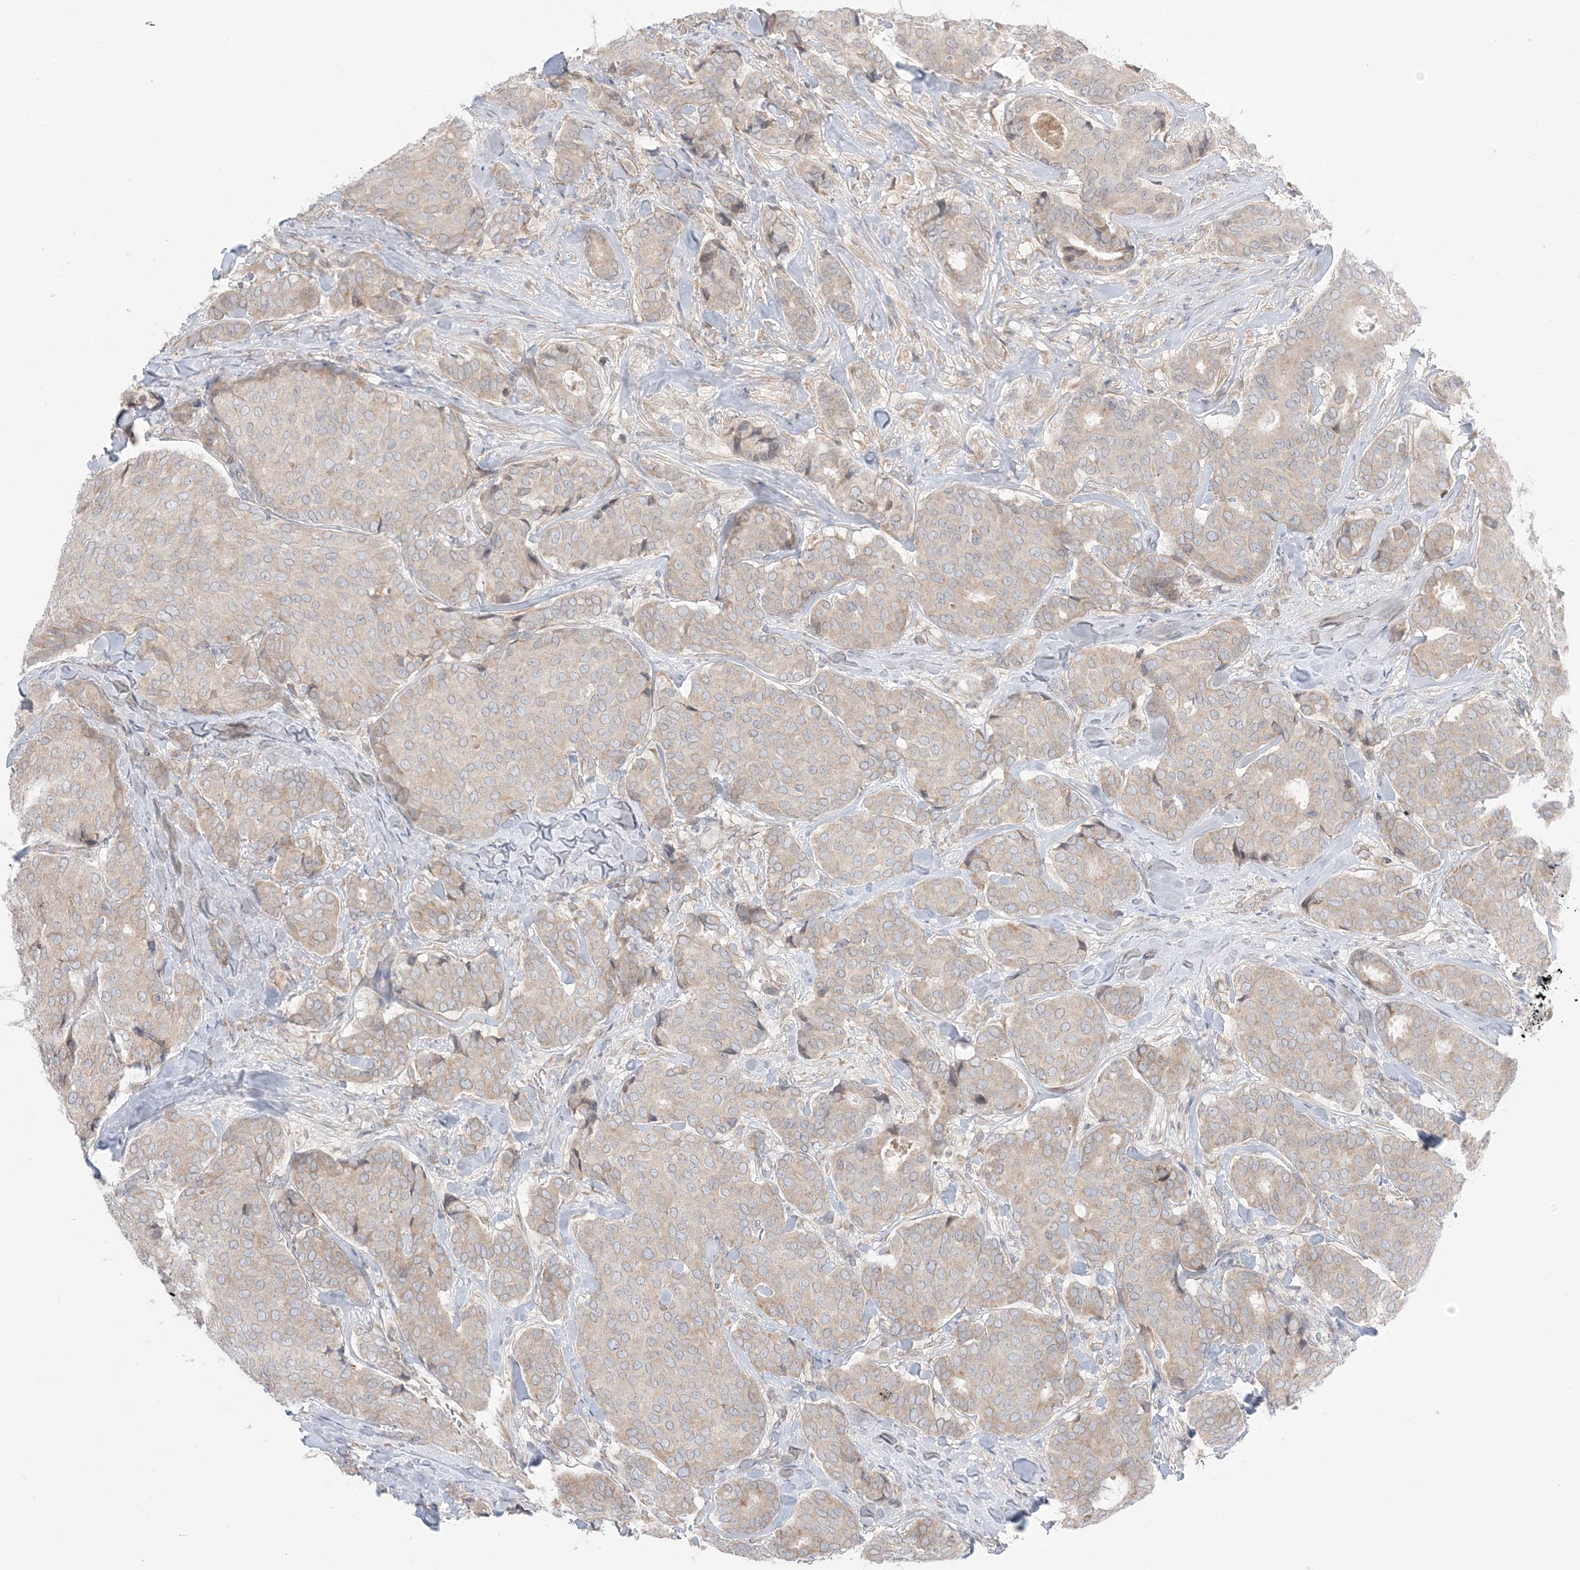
{"staining": {"intensity": "weak", "quantity": "<25%", "location": "cytoplasmic/membranous"}, "tissue": "breast cancer", "cell_type": "Tumor cells", "image_type": "cancer", "snomed": [{"axis": "morphology", "description": "Duct carcinoma"}, {"axis": "topography", "description": "Breast"}], "caption": "Tumor cells are negative for protein expression in human infiltrating ductal carcinoma (breast).", "gene": "MMGT1", "patient": {"sex": "female", "age": 75}}